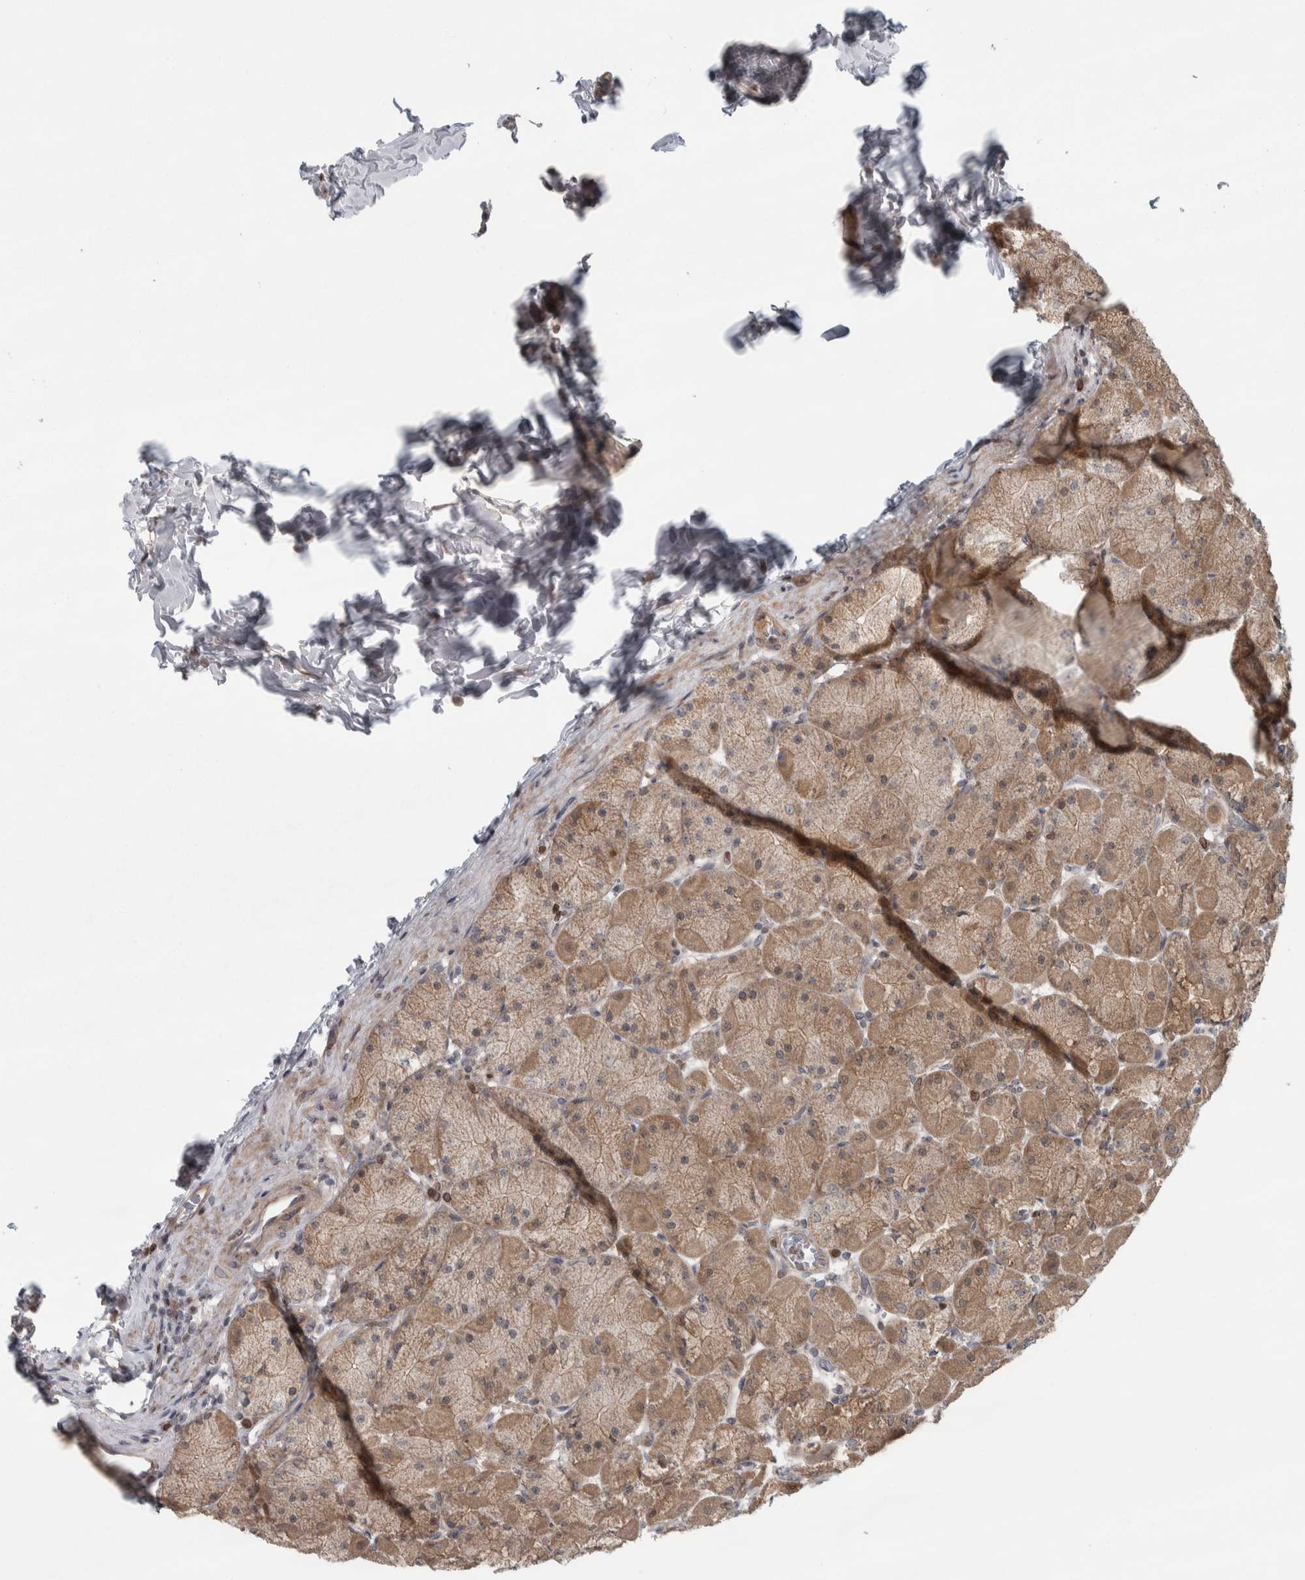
{"staining": {"intensity": "moderate", "quantity": ">75%", "location": "cytoplasmic/membranous"}, "tissue": "stomach", "cell_type": "Glandular cells", "image_type": "normal", "snomed": [{"axis": "morphology", "description": "Normal tissue, NOS"}, {"axis": "topography", "description": "Stomach, upper"}], "caption": "A high-resolution image shows immunohistochemistry (IHC) staining of benign stomach, which exhibits moderate cytoplasmic/membranous positivity in approximately >75% of glandular cells.", "gene": "CWC27", "patient": {"sex": "female", "age": 56}}